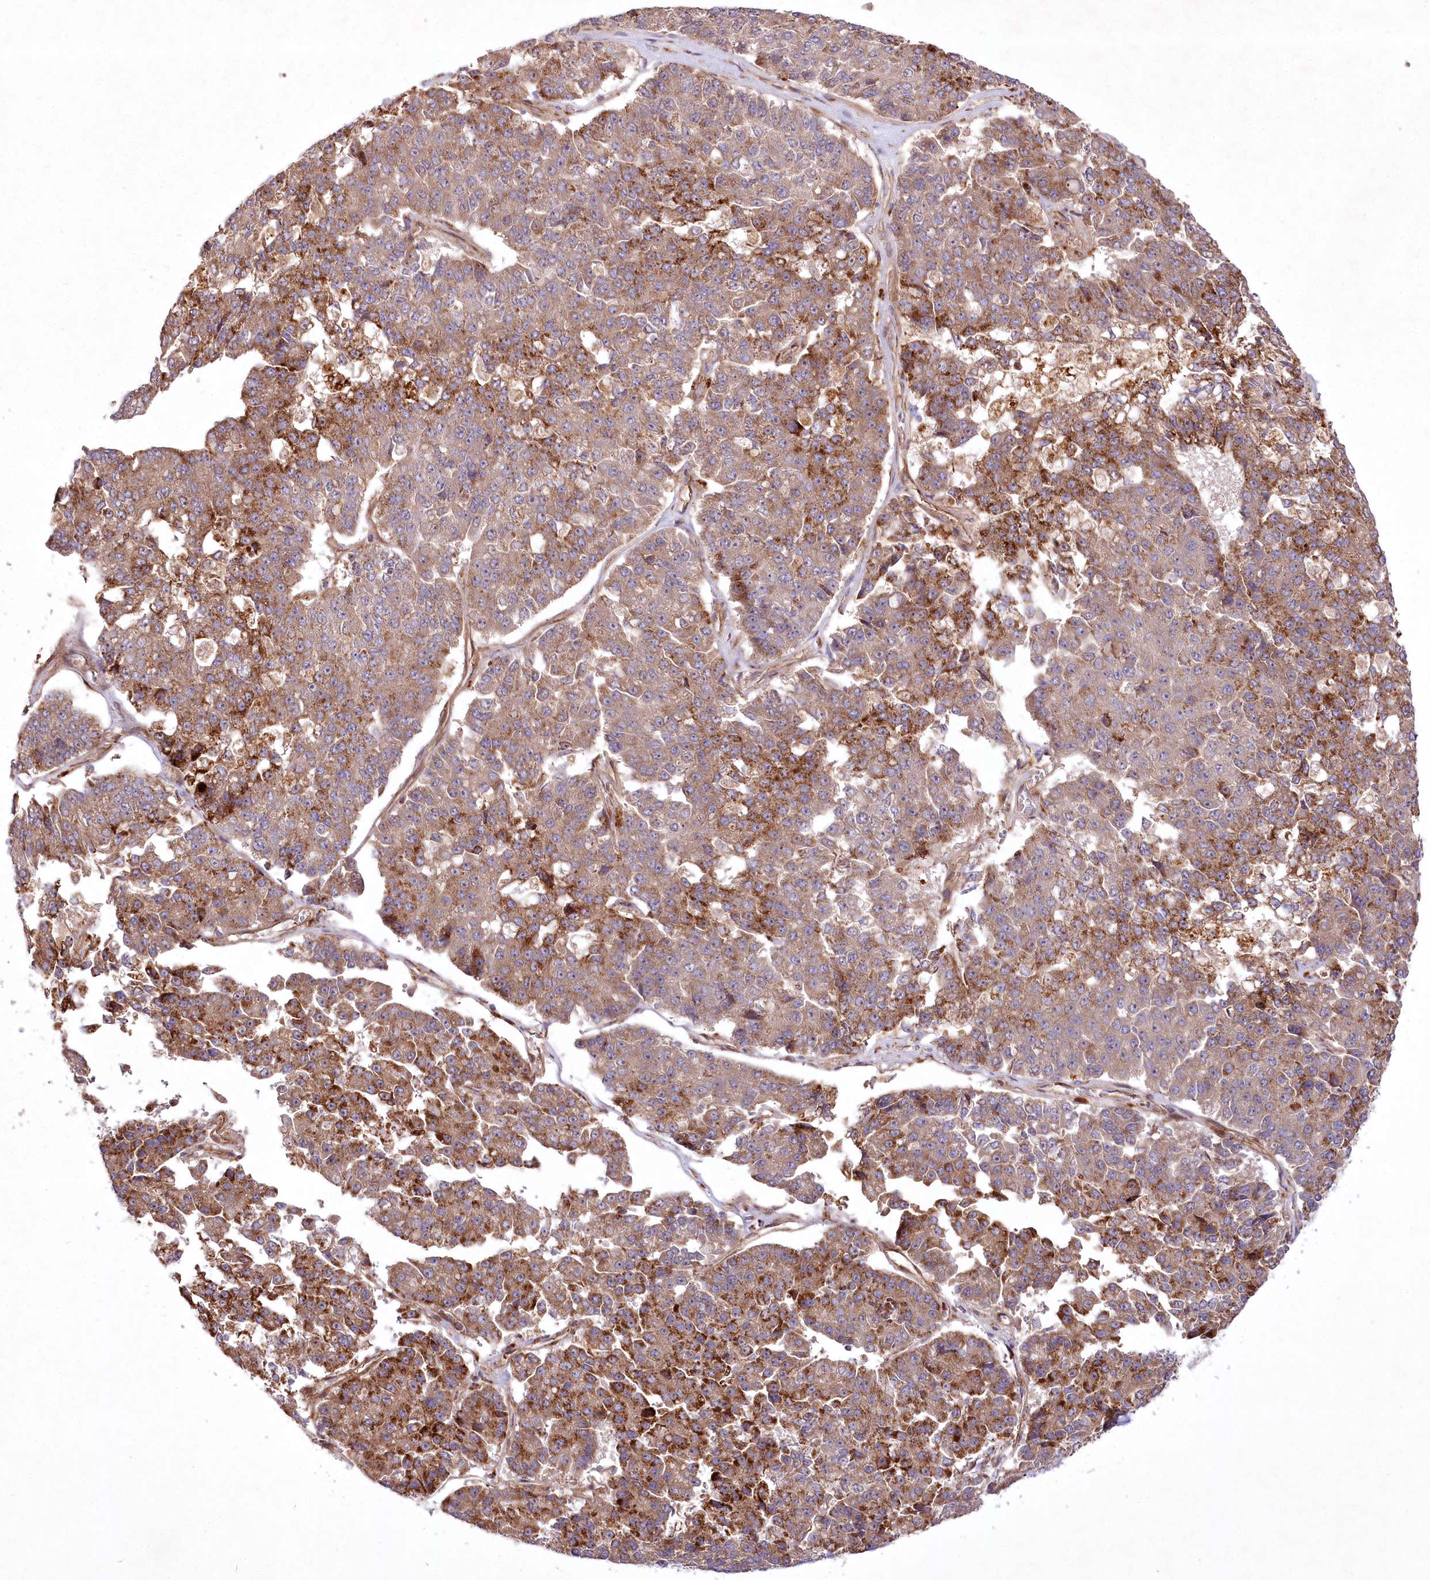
{"staining": {"intensity": "moderate", "quantity": ">75%", "location": "cytoplasmic/membranous"}, "tissue": "pancreatic cancer", "cell_type": "Tumor cells", "image_type": "cancer", "snomed": [{"axis": "morphology", "description": "Adenocarcinoma, NOS"}, {"axis": "topography", "description": "Pancreas"}], "caption": "Pancreatic adenocarcinoma tissue displays moderate cytoplasmic/membranous positivity in approximately >75% of tumor cells, visualized by immunohistochemistry.", "gene": "PSTK", "patient": {"sex": "male", "age": 50}}